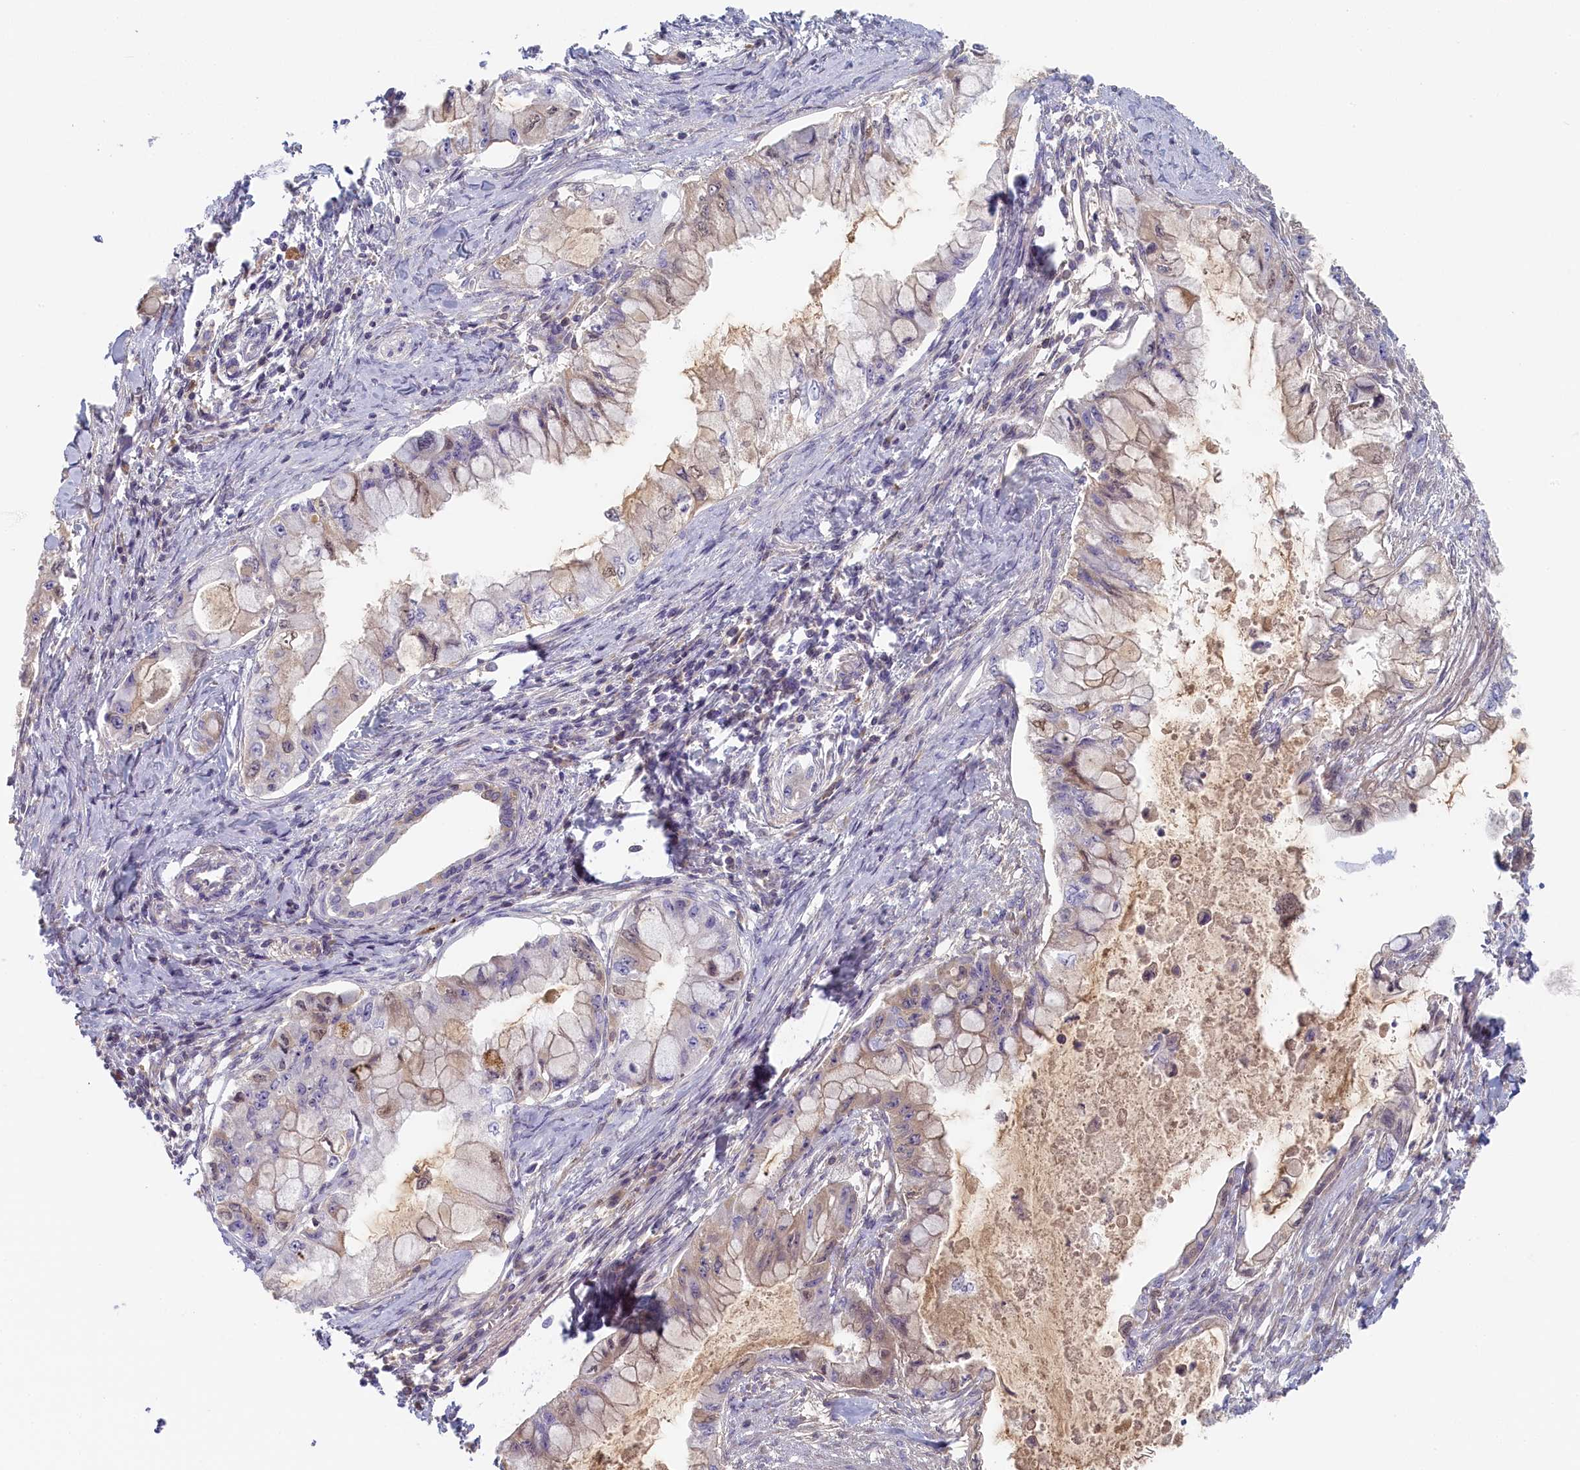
{"staining": {"intensity": "negative", "quantity": "none", "location": "none"}, "tissue": "pancreatic cancer", "cell_type": "Tumor cells", "image_type": "cancer", "snomed": [{"axis": "morphology", "description": "Adenocarcinoma, NOS"}, {"axis": "topography", "description": "Pancreas"}], "caption": "IHC histopathology image of pancreatic cancer (adenocarcinoma) stained for a protein (brown), which demonstrates no expression in tumor cells.", "gene": "STX16", "patient": {"sex": "male", "age": 48}}